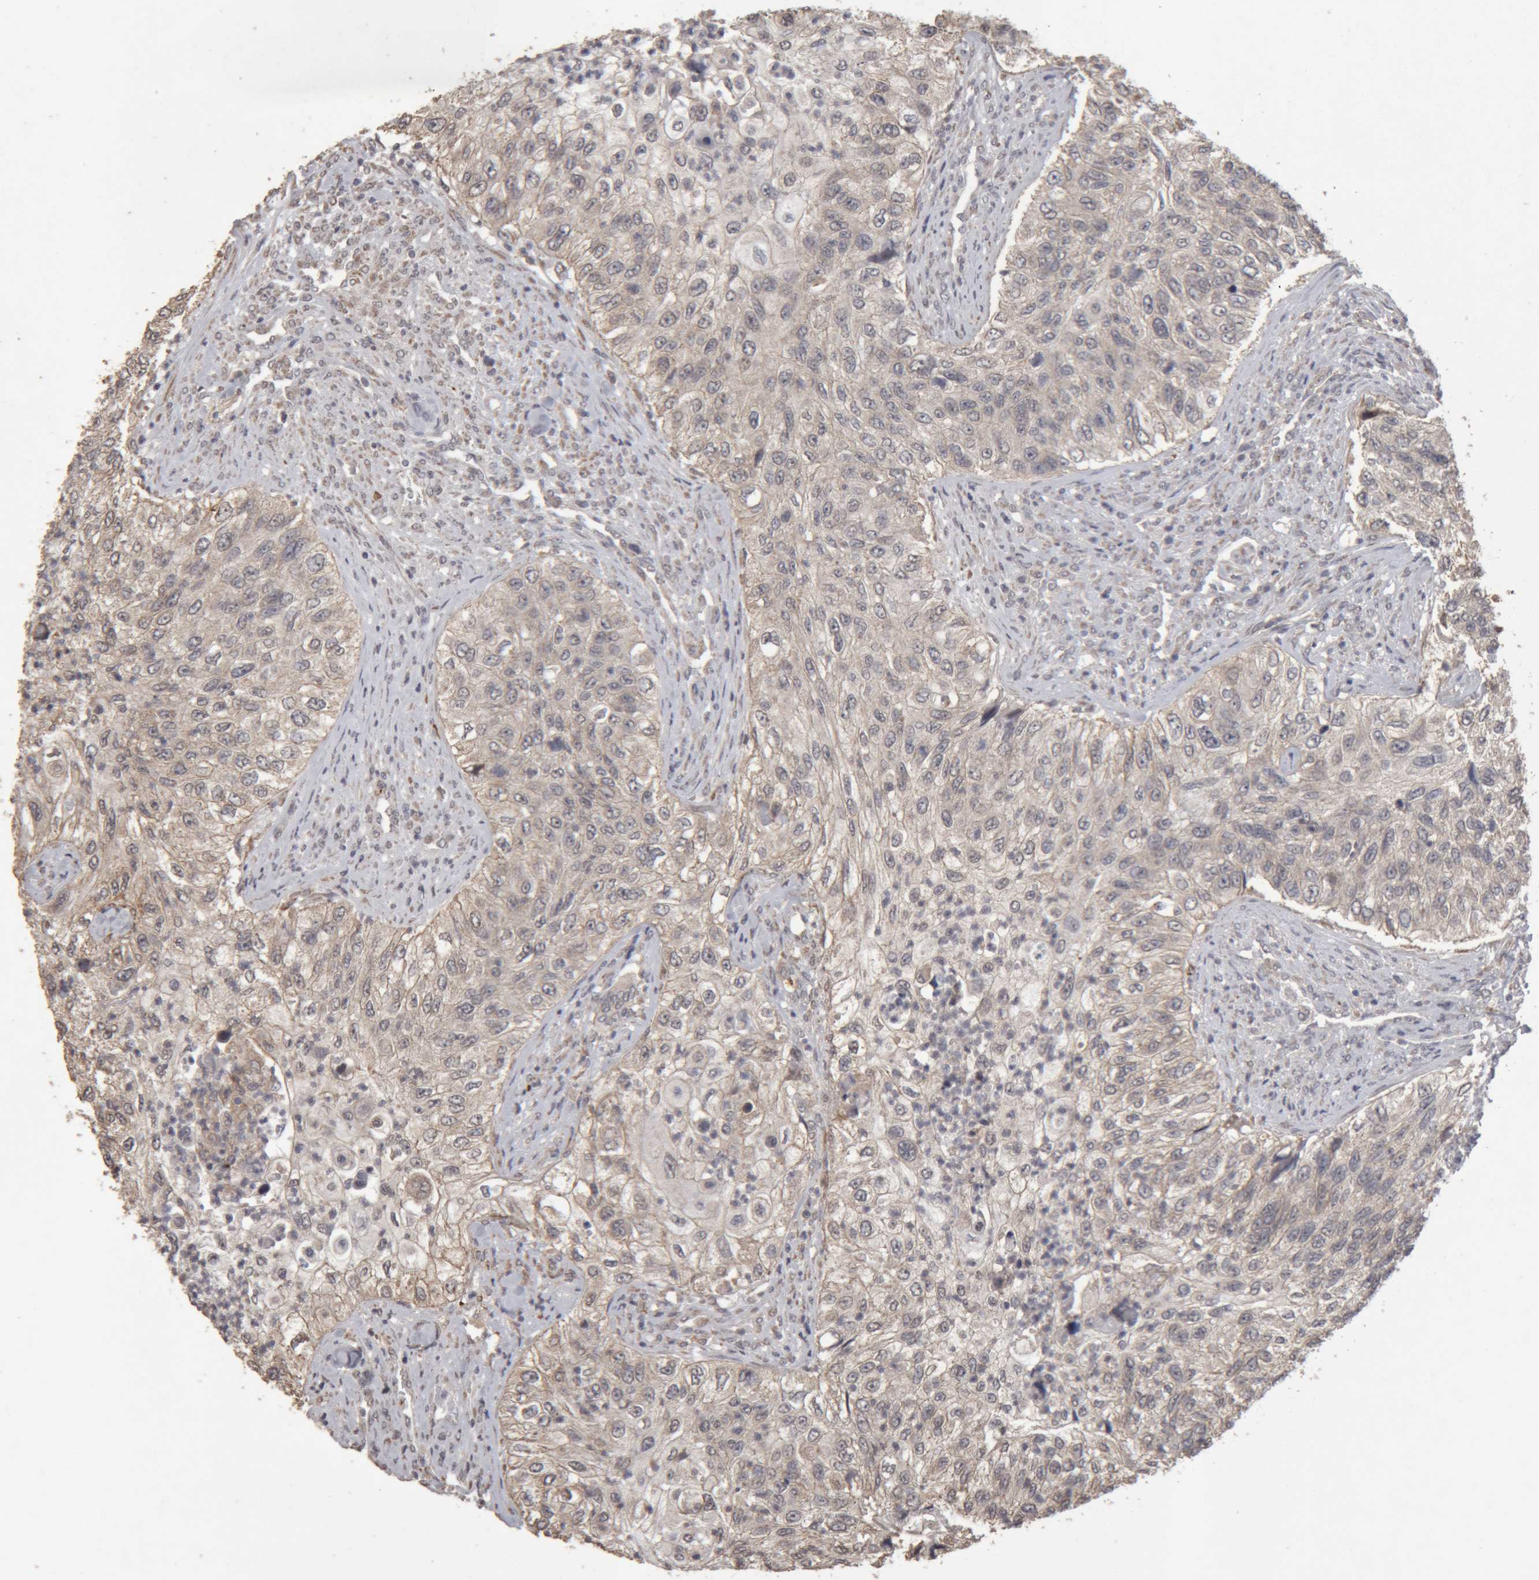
{"staining": {"intensity": "weak", "quantity": "<25%", "location": "cytoplasmic/membranous"}, "tissue": "urothelial cancer", "cell_type": "Tumor cells", "image_type": "cancer", "snomed": [{"axis": "morphology", "description": "Urothelial carcinoma, High grade"}, {"axis": "topography", "description": "Urinary bladder"}], "caption": "Human urothelial cancer stained for a protein using immunohistochemistry shows no staining in tumor cells.", "gene": "MEP1A", "patient": {"sex": "female", "age": 60}}